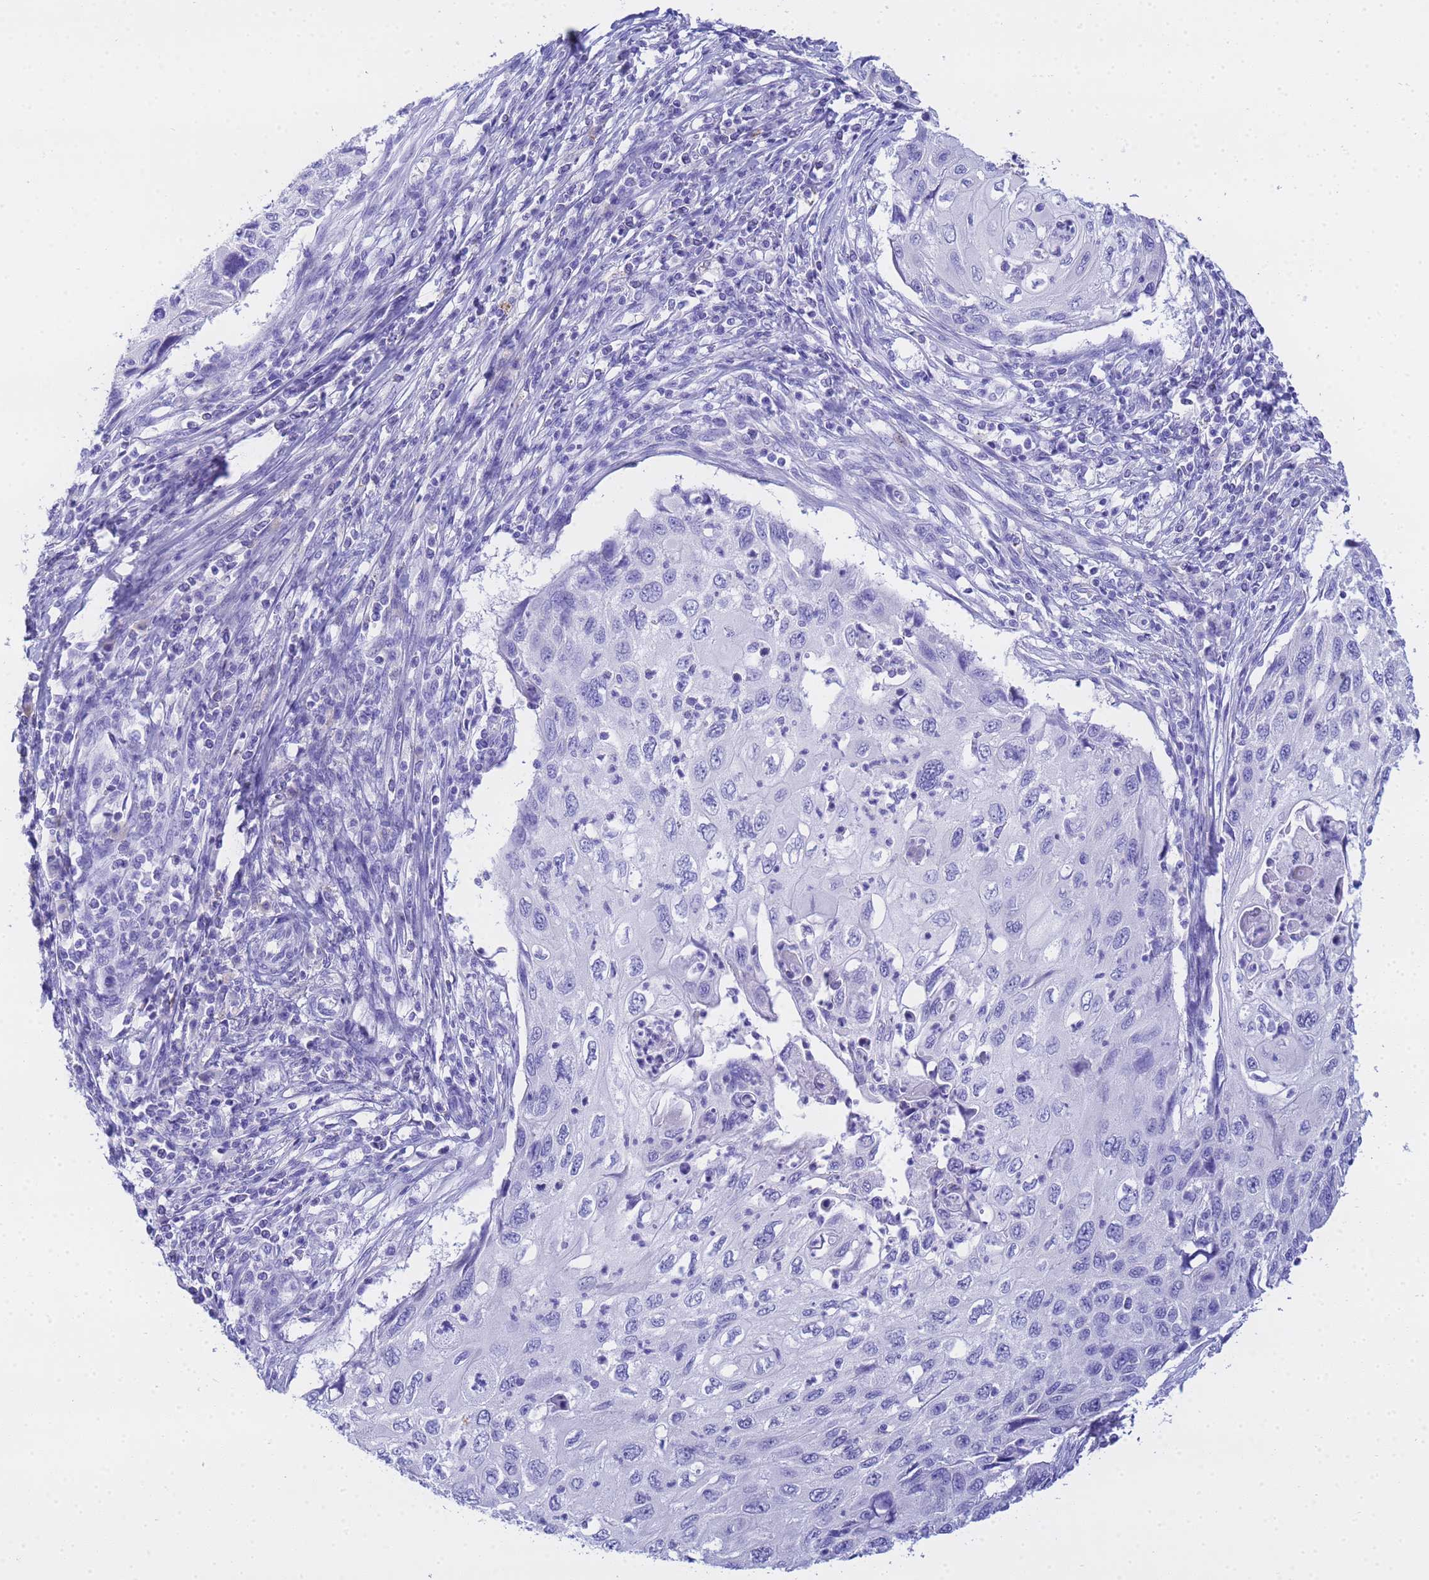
{"staining": {"intensity": "negative", "quantity": "none", "location": "none"}, "tissue": "cervical cancer", "cell_type": "Tumor cells", "image_type": "cancer", "snomed": [{"axis": "morphology", "description": "Squamous cell carcinoma, NOS"}, {"axis": "topography", "description": "Cervix"}], "caption": "Cervical cancer was stained to show a protein in brown. There is no significant expression in tumor cells.", "gene": "AQP12A", "patient": {"sex": "female", "age": 70}}